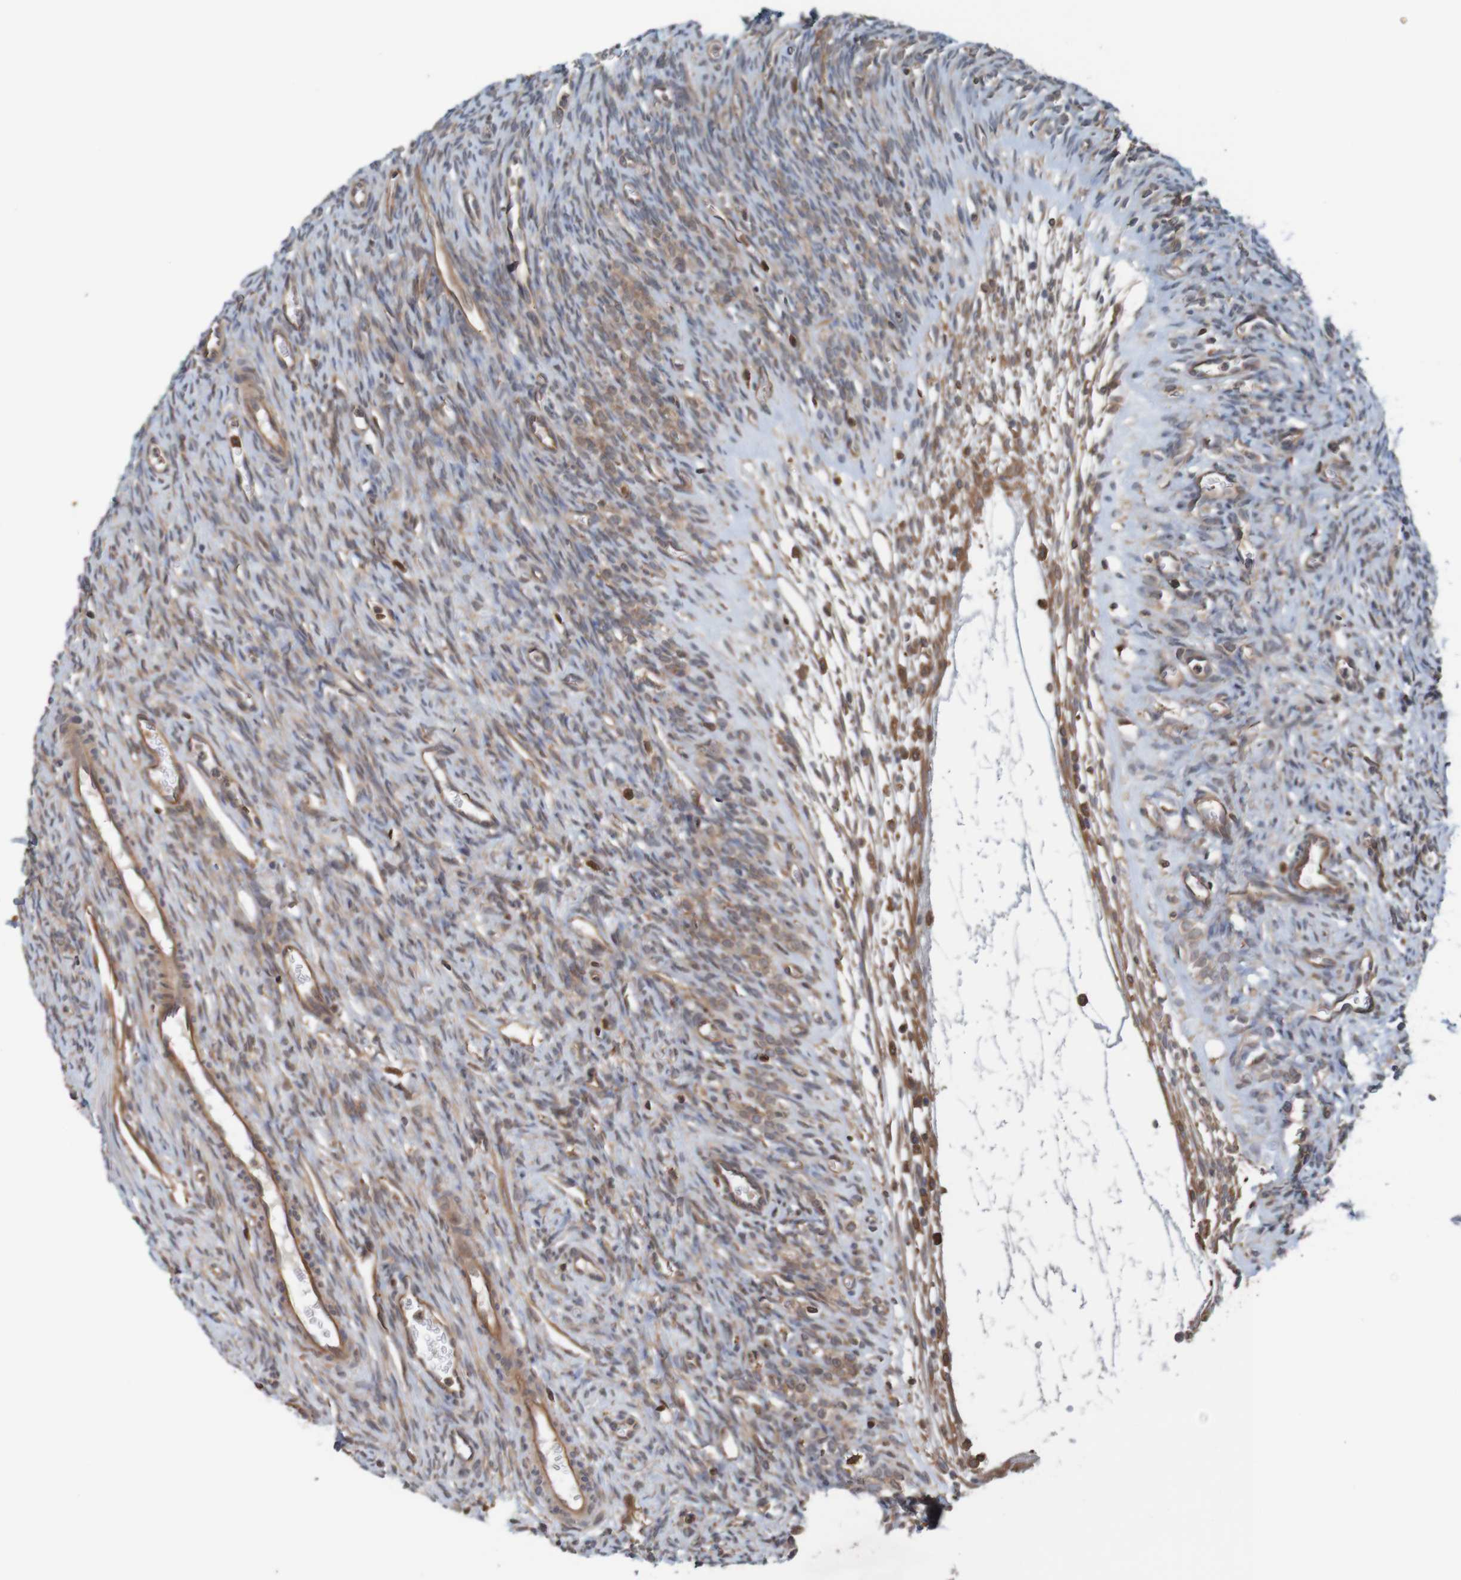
{"staining": {"intensity": "weak", "quantity": ">75%", "location": "cytoplasmic/membranous"}, "tissue": "ovary", "cell_type": "Ovarian stroma cells", "image_type": "normal", "snomed": [{"axis": "morphology", "description": "Normal tissue, NOS"}, {"axis": "topography", "description": "Ovary"}], "caption": "Immunohistochemical staining of unremarkable ovary reveals >75% levels of weak cytoplasmic/membranous protein positivity in about >75% of ovarian stroma cells. The staining is performed using DAB (3,3'-diaminobenzidine) brown chromogen to label protein expression. The nuclei are counter-stained blue using hematoxylin.", "gene": "ARHGEF11", "patient": {"sex": "female", "age": 33}}